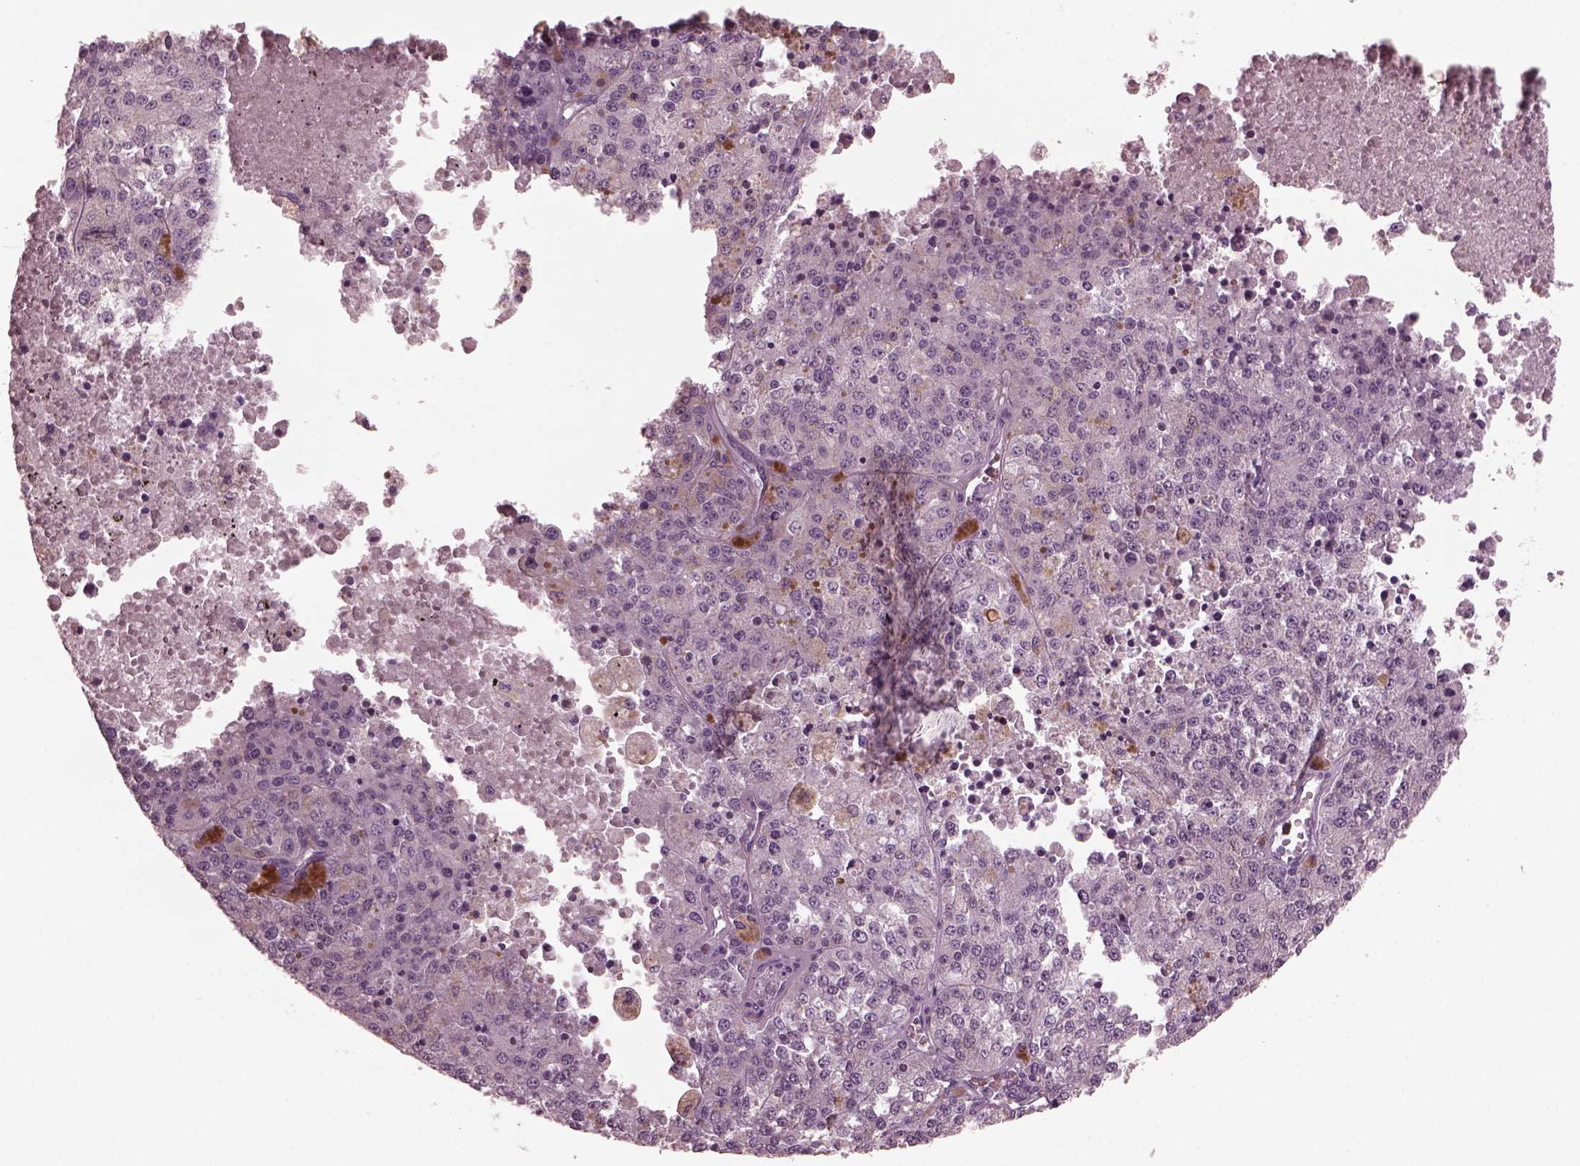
{"staining": {"intensity": "negative", "quantity": "none", "location": "none"}, "tissue": "melanoma", "cell_type": "Tumor cells", "image_type": "cancer", "snomed": [{"axis": "morphology", "description": "Malignant melanoma, Metastatic site"}, {"axis": "topography", "description": "Lymph node"}], "caption": "A micrograph of malignant melanoma (metastatic site) stained for a protein exhibits no brown staining in tumor cells.", "gene": "CGA", "patient": {"sex": "female", "age": 64}}